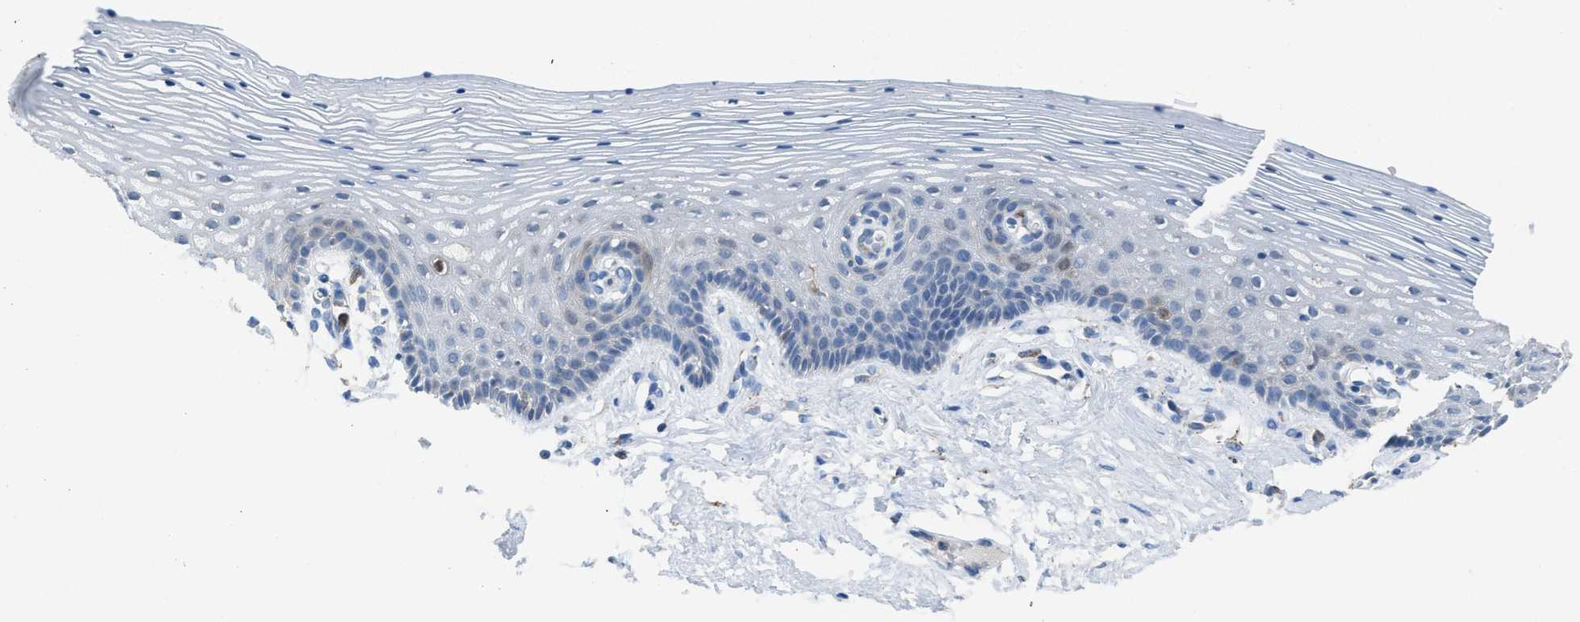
{"staining": {"intensity": "negative", "quantity": "none", "location": "none"}, "tissue": "vagina", "cell_type": "Squamous epithelial cells", "image_type": "normal", "snomed": [{"axis": "morphology", "description": "Normal tissue, NOS"}, {"axis": "topography", "description": "Vagina"}], "caption": "Micrograph shows no significant protein staining in squamous epithelial cells of normal vagina. (DAB immunohistochemistry (IHC) with hematoxylin counter stain).", "gene": "CA3", "patient": {"sex": "female", "age": 32}}